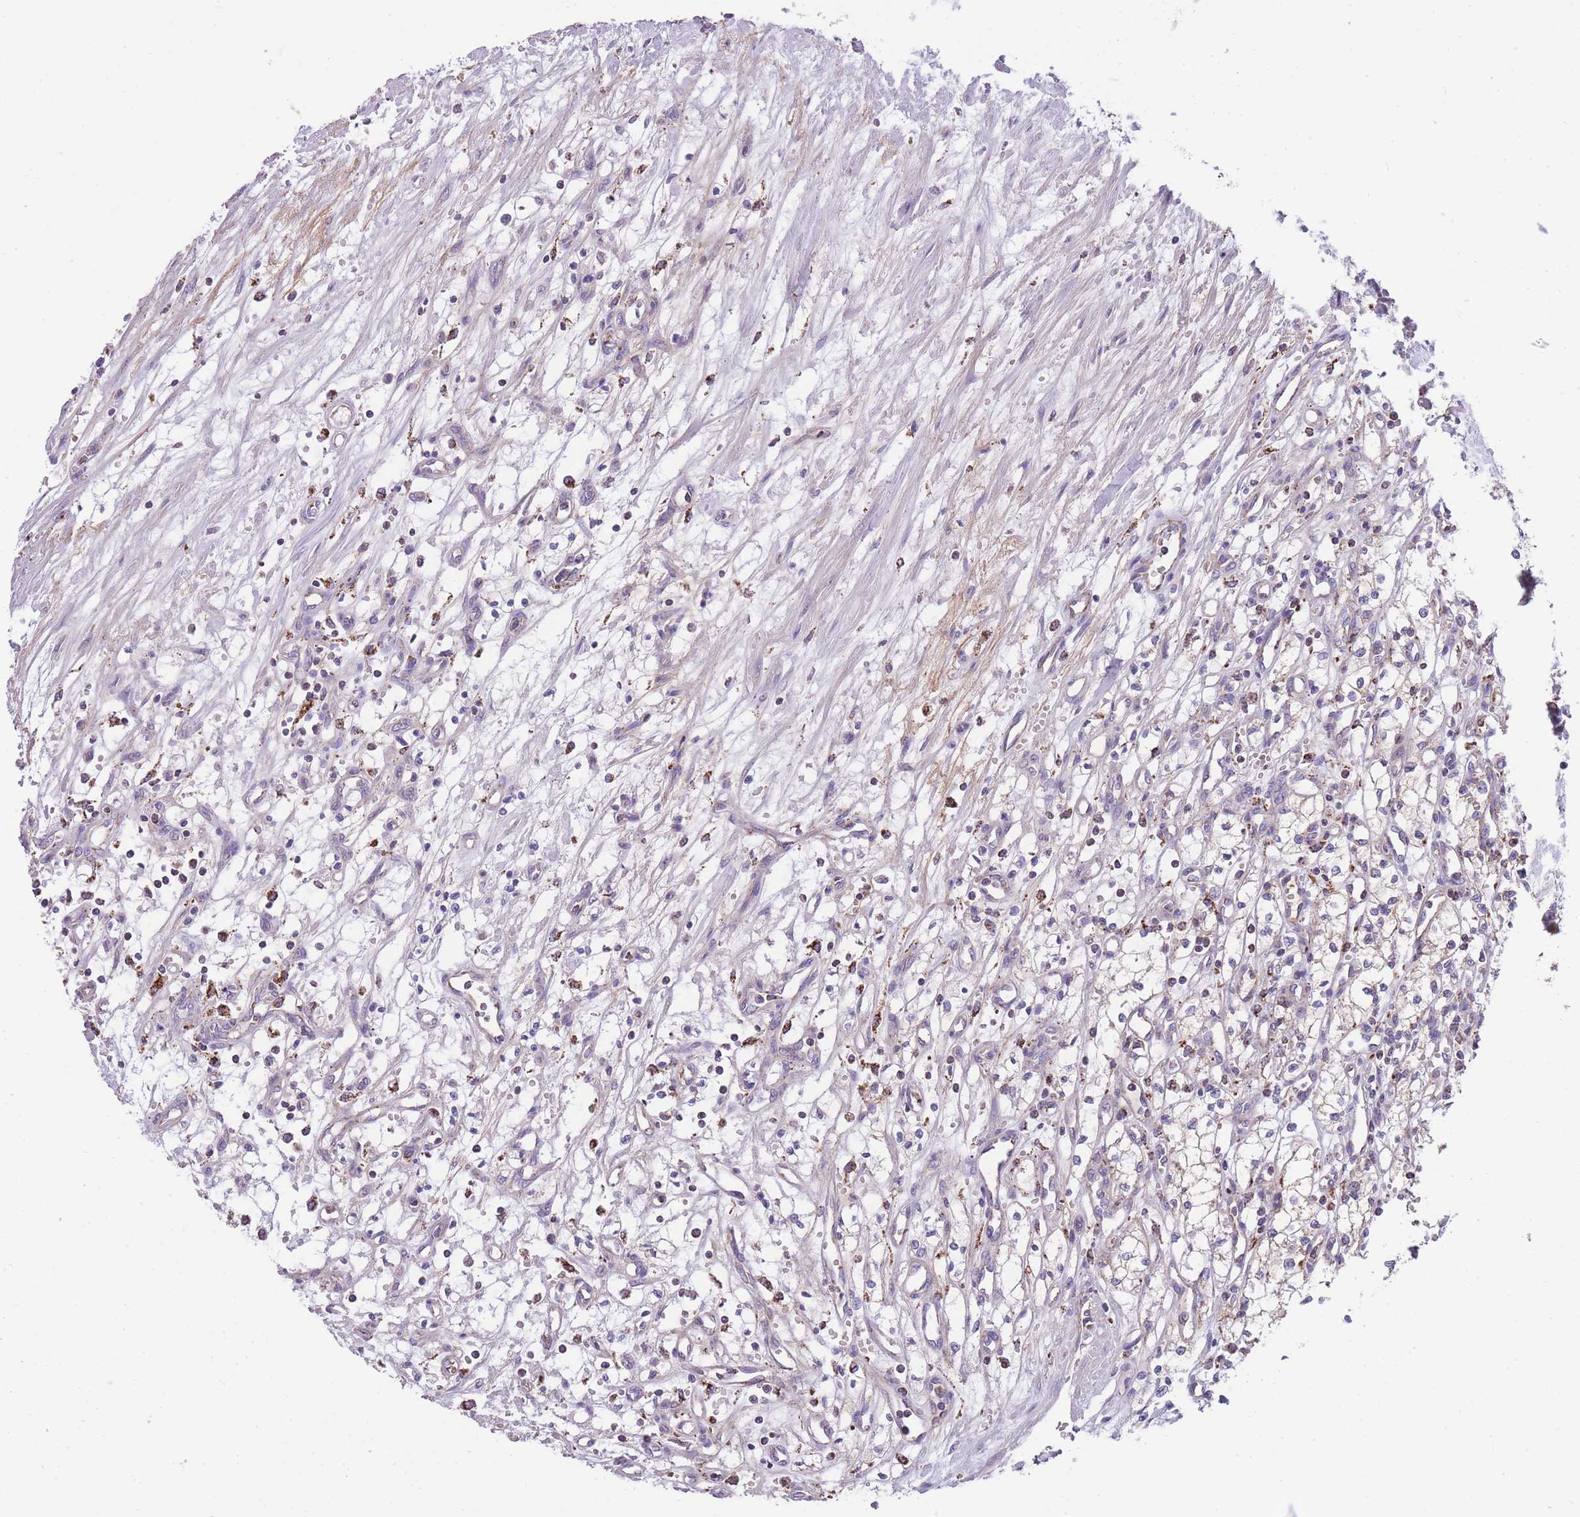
{"staining": {"intensity": "negative", "quantity": "none", "location": "none"}, "tissue": "renal cancer", "cell_type": "Tumor cells", "image_type": "cancer", "snomed": [{"axis": "morphology", "description": "Adenocarcinoma, NOS"}, {"axis": "topography", "description": "Kidney"}], "caption": "Tumor cells show no significant protein staining in adenocarcinoma (renal).", "gene": "ST3GAL3", "patient": {"sex": "male", "age": 59}}